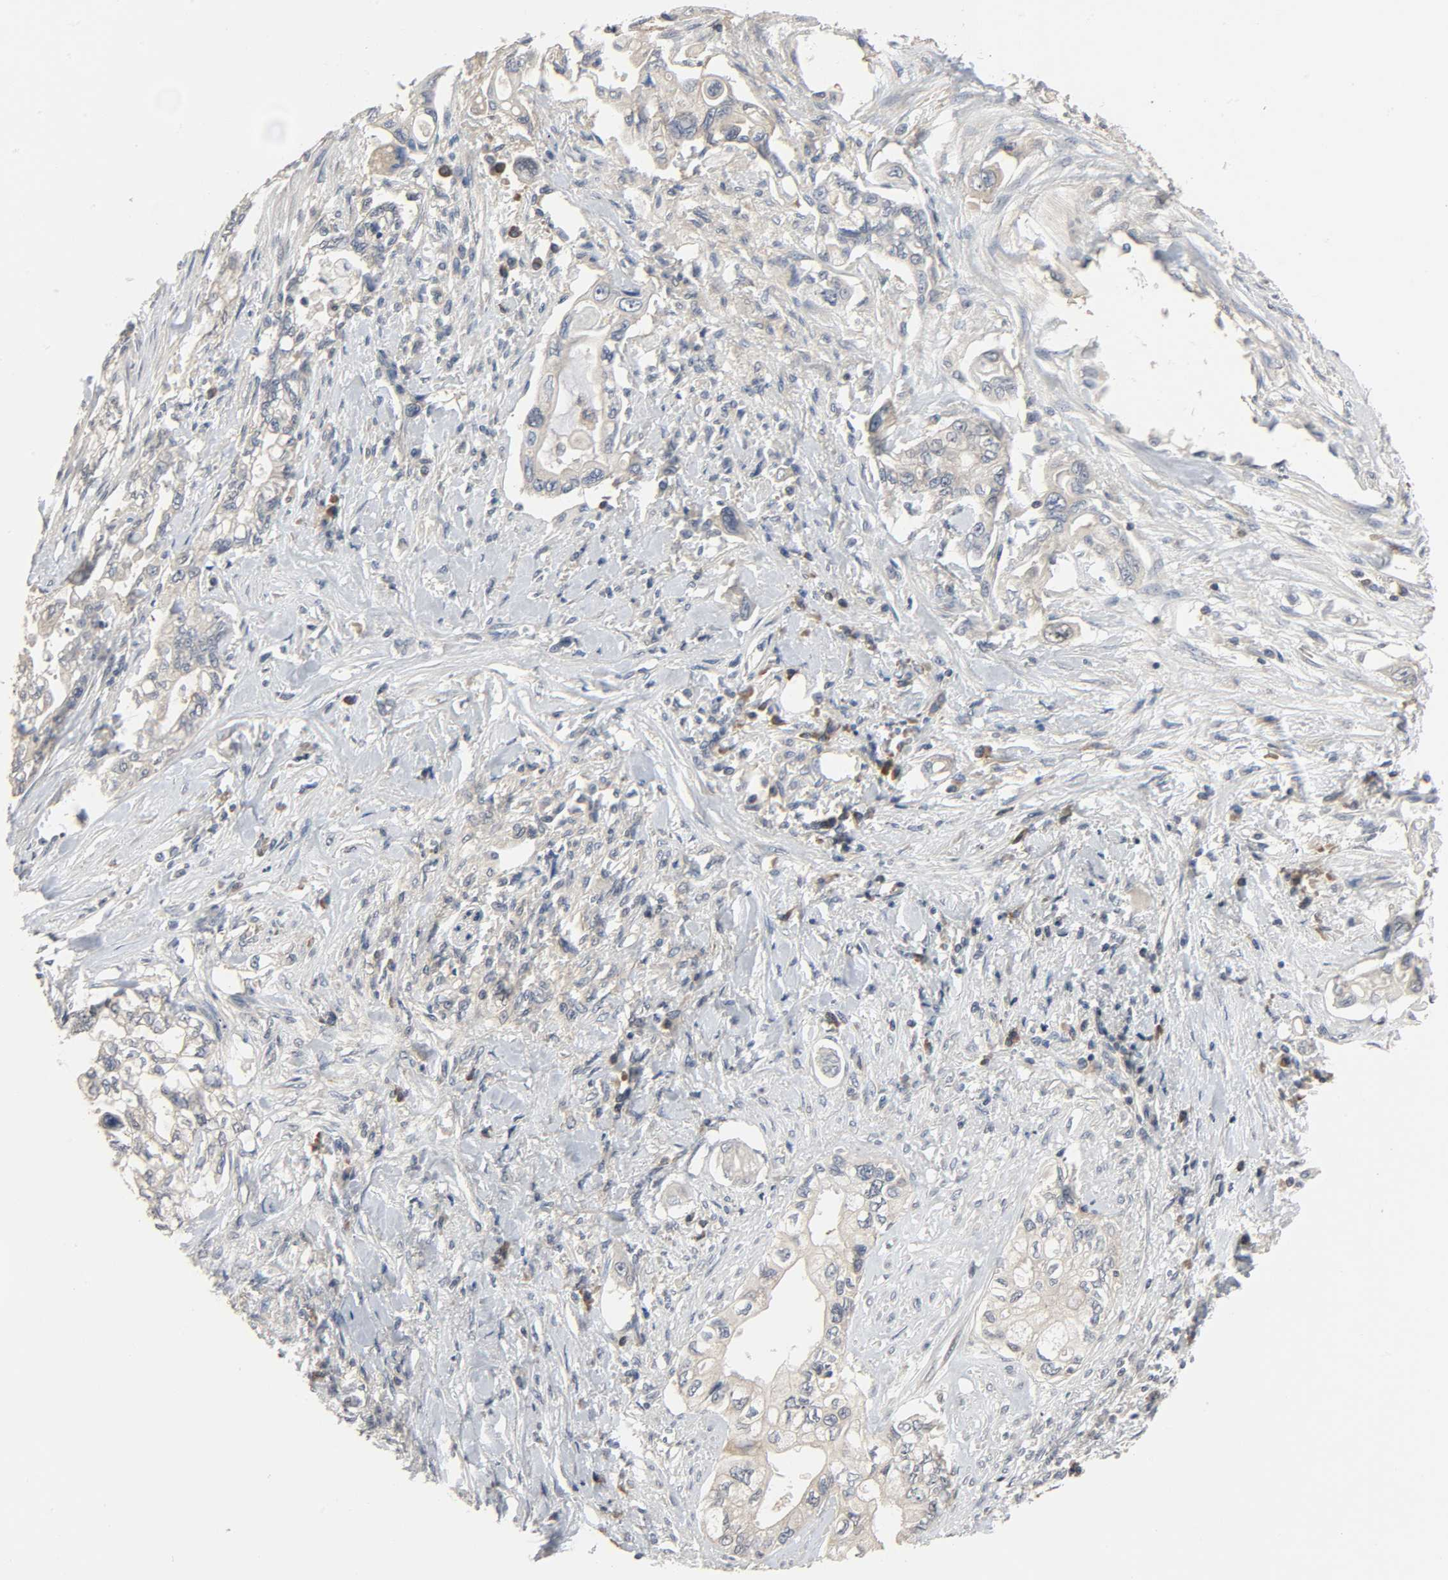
{"staining": {"intensity": "weak", "quantity": "25%-75%", "location": "cytoplasmic/membranous"}, "tissue": "pancreatic cancer", "cell_type": "Tumor cells", "image_type": "cancer", "snomed": [{"axis": "morphology", "description": "Normal tissue, NOS"}, {"axis": "topography", "description": "Pancreas"}], "caption": "A brown stain highlights weak cytoplasmic/membranous positivity of a protein in pancreatic cancer tumor cells. (DAB IHC, brown staining for protein, blue staining for nuclei).", "gene": "PLEKHA2", "patient": {"sex": "male", "age": 42}}